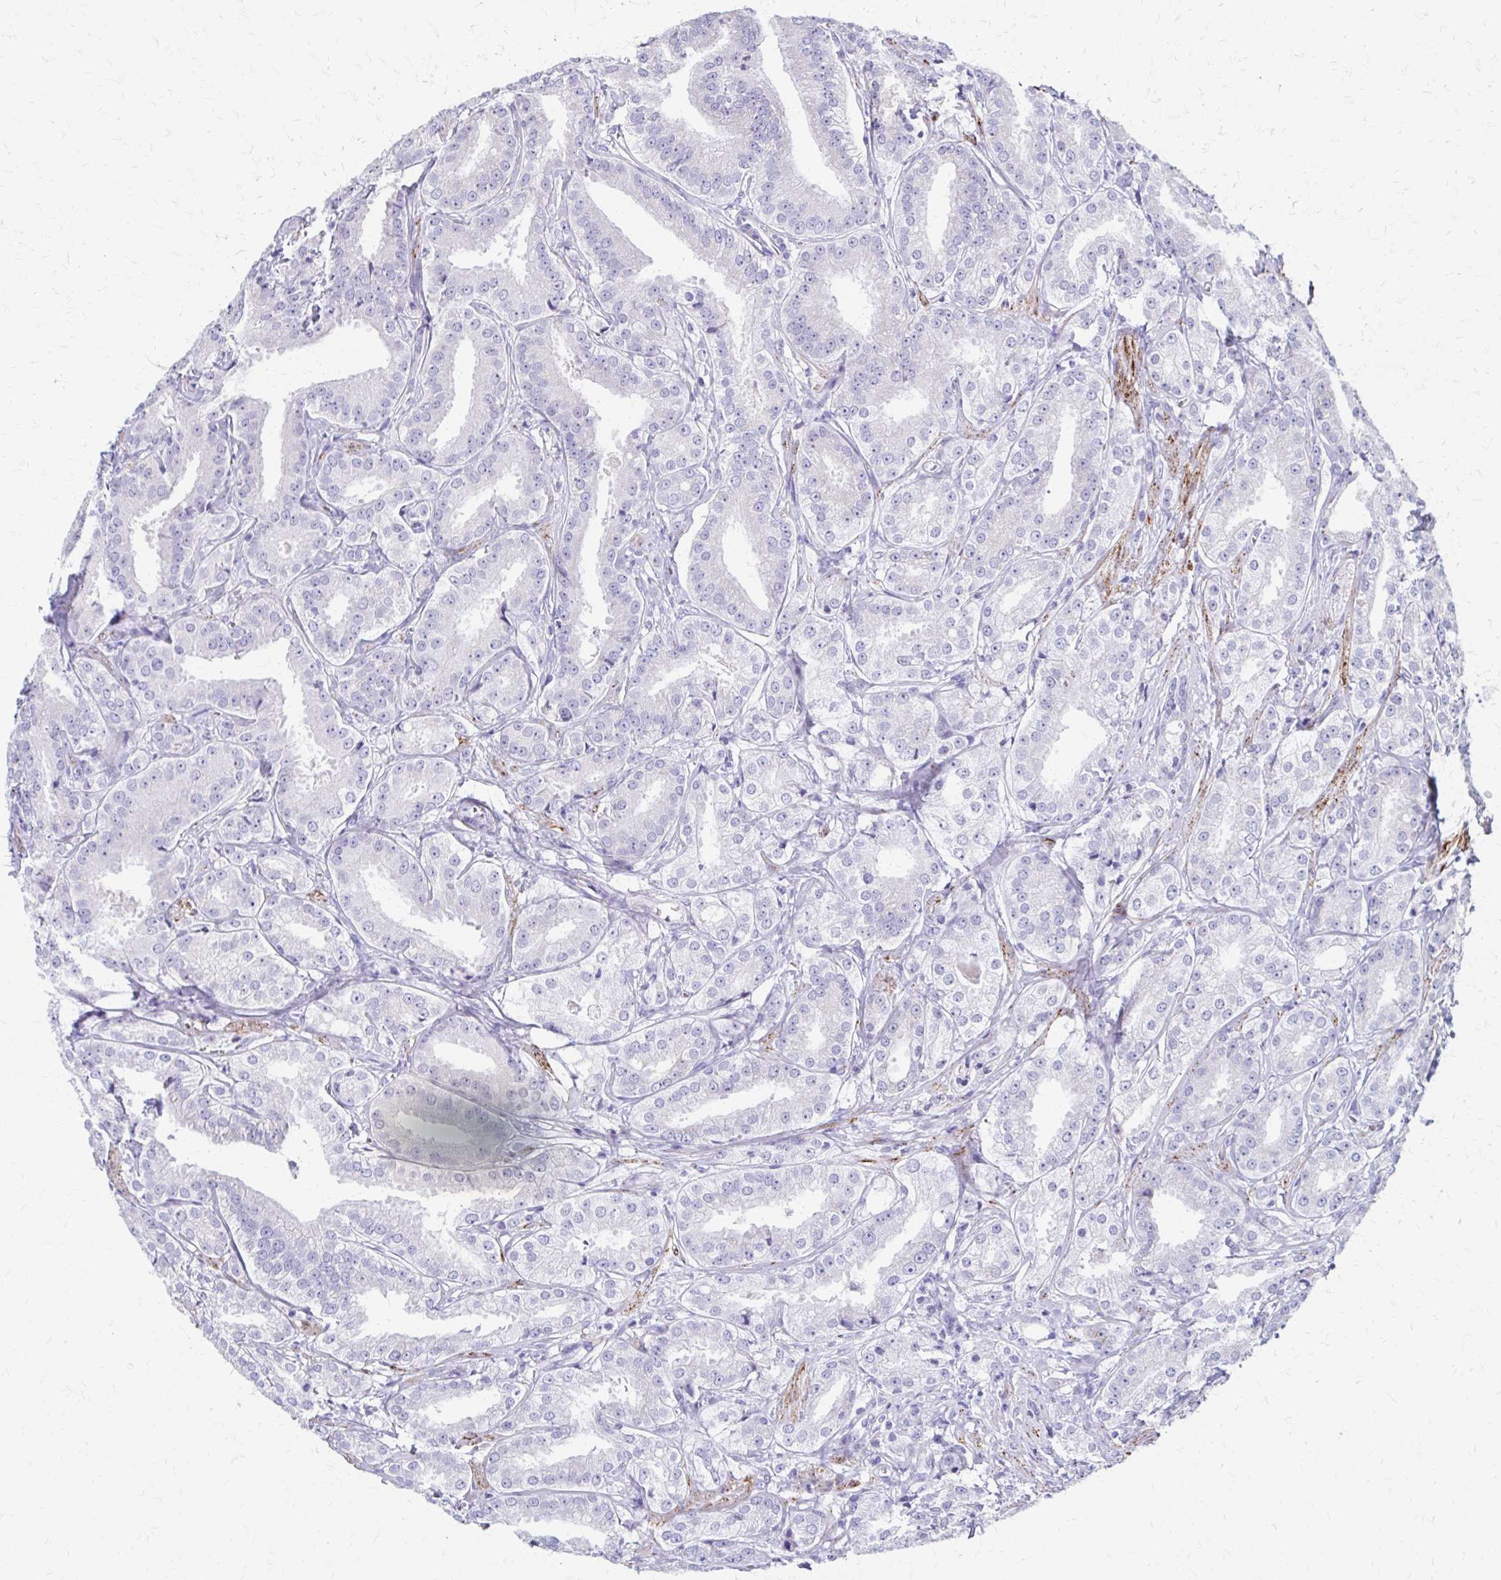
{"staining": {"intensity": "weak", "quantity": "25%-75%", "location": "cytoplasmic/membranous"}, "tissue": "prostate cancer", "cell_type": "Tumor cells", "image_type": "cancer", "snomed": [{"axis": "morphology", "description": "Adenocarcinoma, High grade"}, {"axis": "topography", "description": "Prostate"}], "caption": "Brown immunohistochemical staining in prostate high-grade adenocarcinoma demonstrates weak cytoplasmic/membranous expression in approximately 25%-75% of tumor cells.", "gene": "ZSCAN5B", "patient": {"sex": "male", "age": 64}}